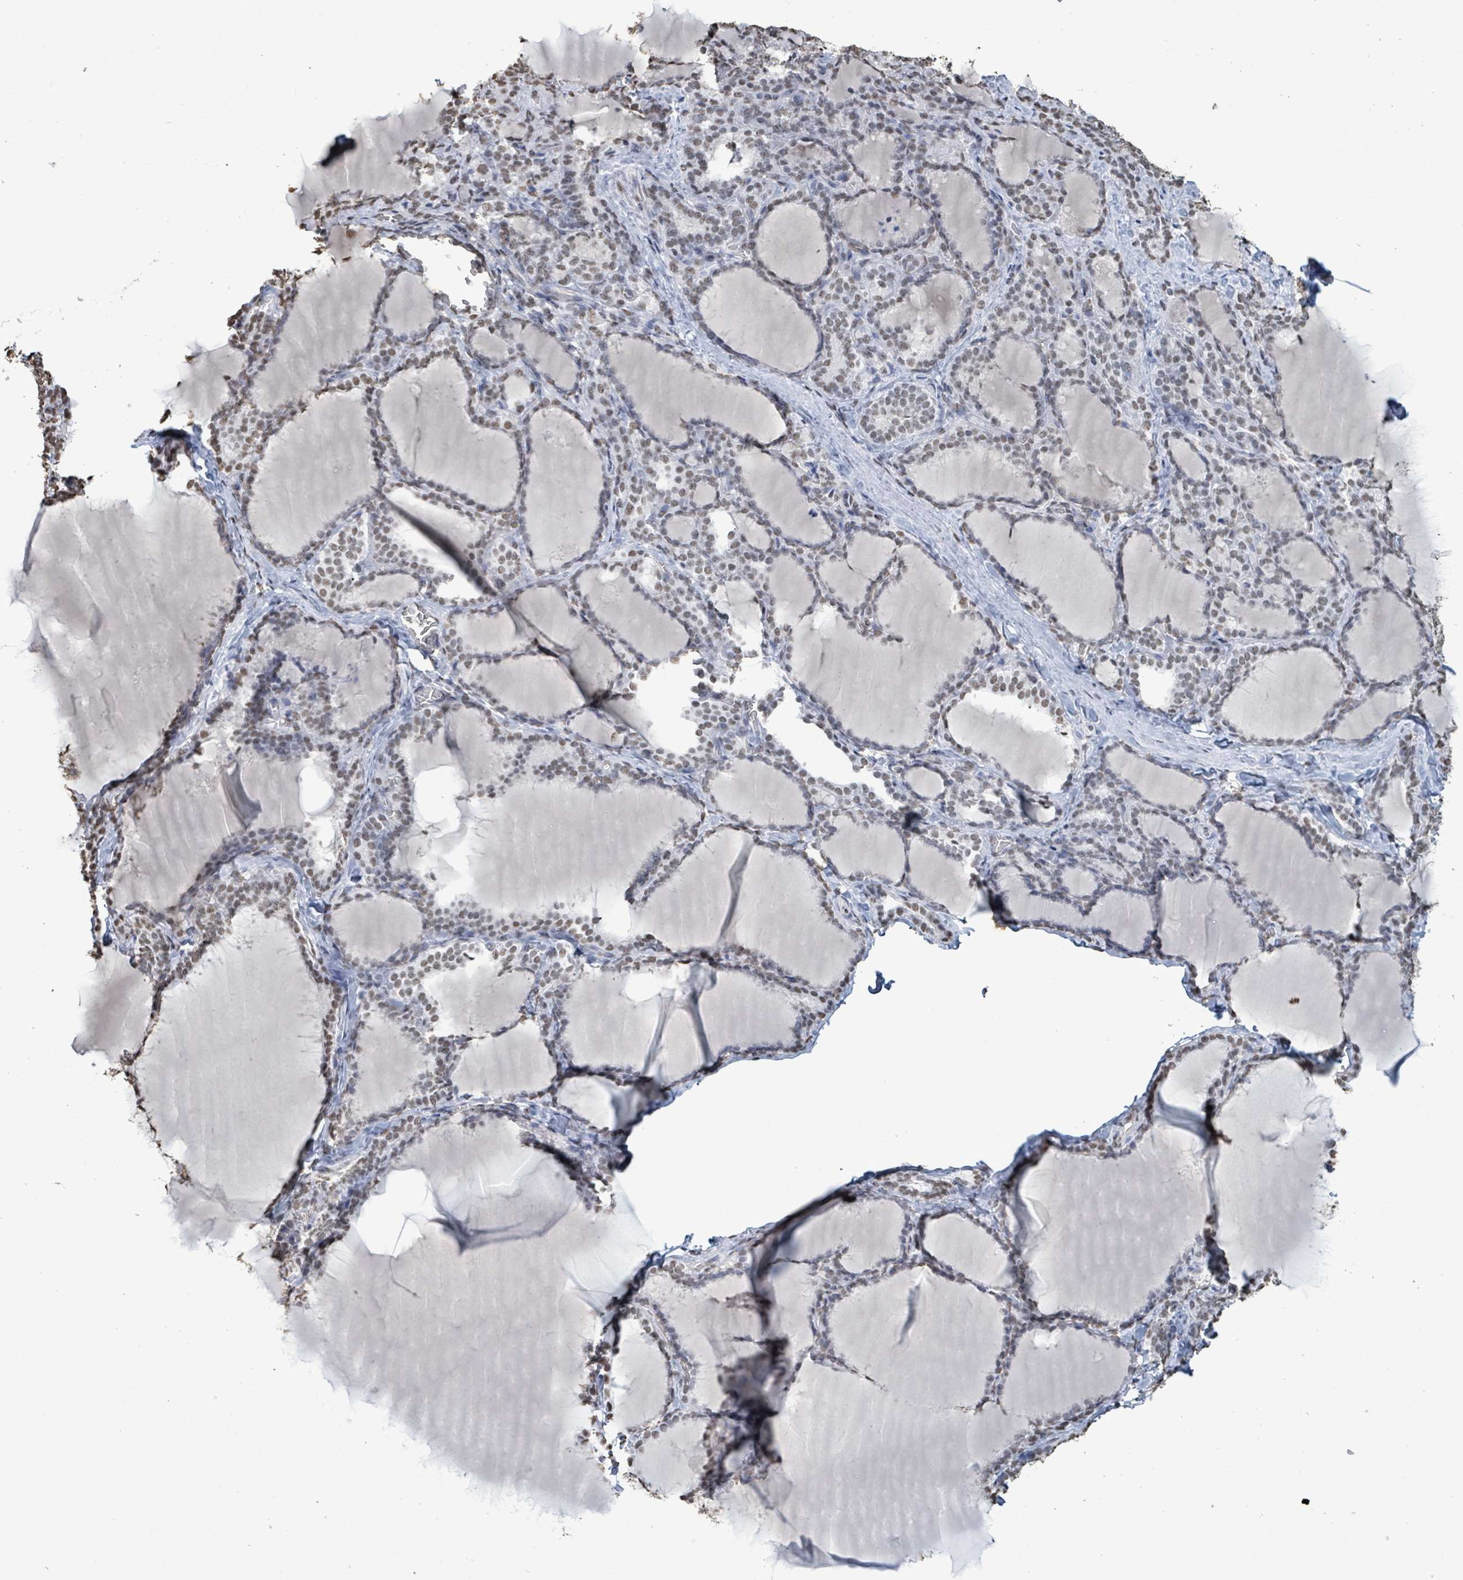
{"staining": {"intensity": "moderate", "quantity": "25%-75%", "location": "nuclear"}, "tissue": "thyroid gland", "cell_type": "Glandular cells", "image_type": "normal", "snomed": [{"axis": "morphology", "description": "Normal tissue, NOS"}, {"axis": "topography", "description": "Thyroid gland"}], "caption": "Immunohistochemical staining of unremarkable thyroid gland exhibits medium levels of moderate nuclear positivity in about 25%-75% of glandular cells. Using DAB (brown) and hematoxylin (blue) stains, captured at high magnification using brightfield microscopy.", "gene": "SAMD14", "patient": {"sex": "female", "age": 31}}